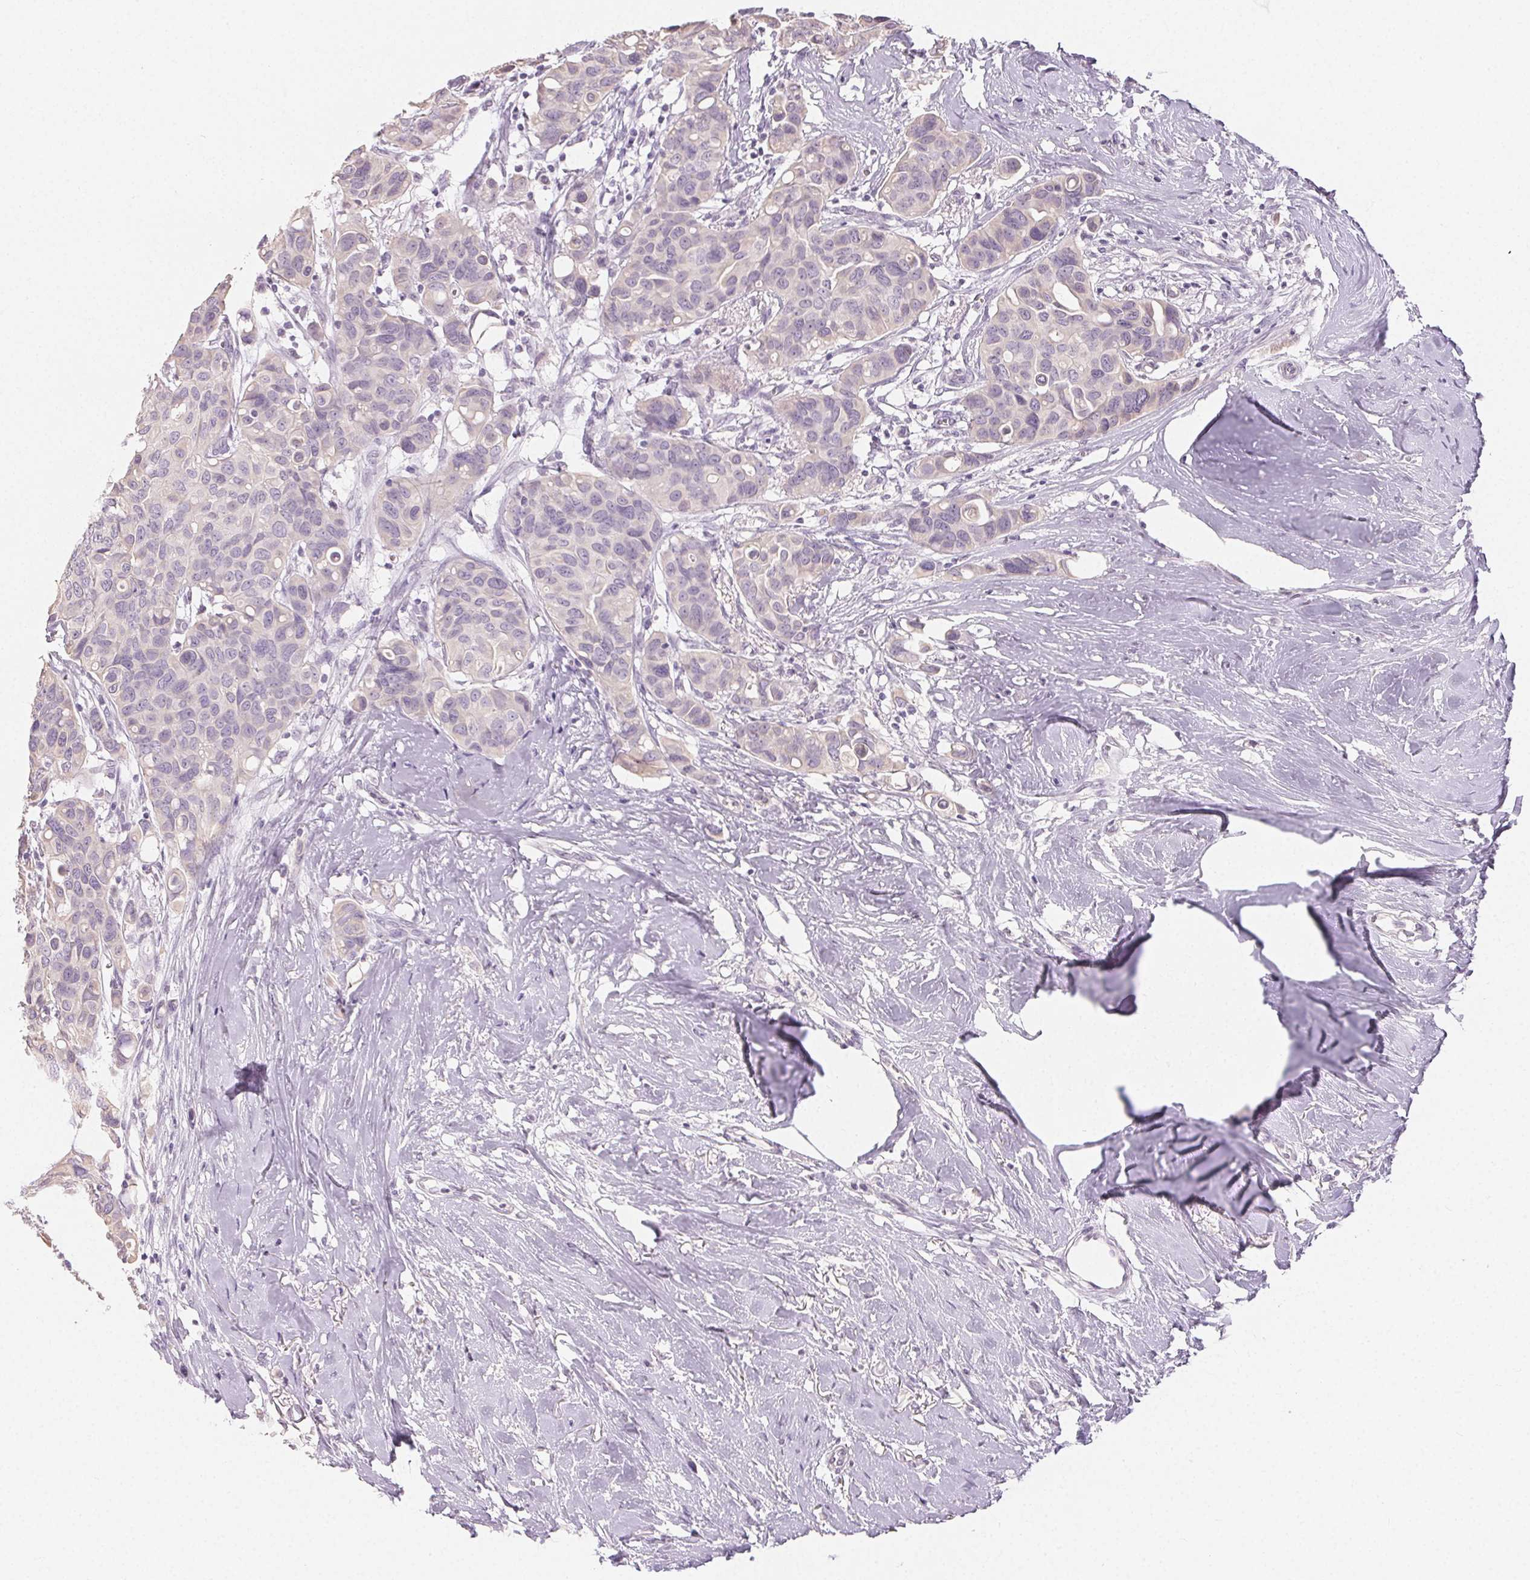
{"staining": {"intensity": "negative", "quantity": "none", "location": "none"}, "tissue": "breast cancer", "cell_type": "Tumor cells", "image_type": "cancer", "snomed": [{"axis": "morphology", "description": "Duct carcinoma"}, {"axis": "topography", "description": "Breast"}], "caption": "Tumor cells show no significant protein staining in invasive ductal carcinoma (breast).", "gene": "SFTPD", "patient": {"sex": "female", "age": 54}}